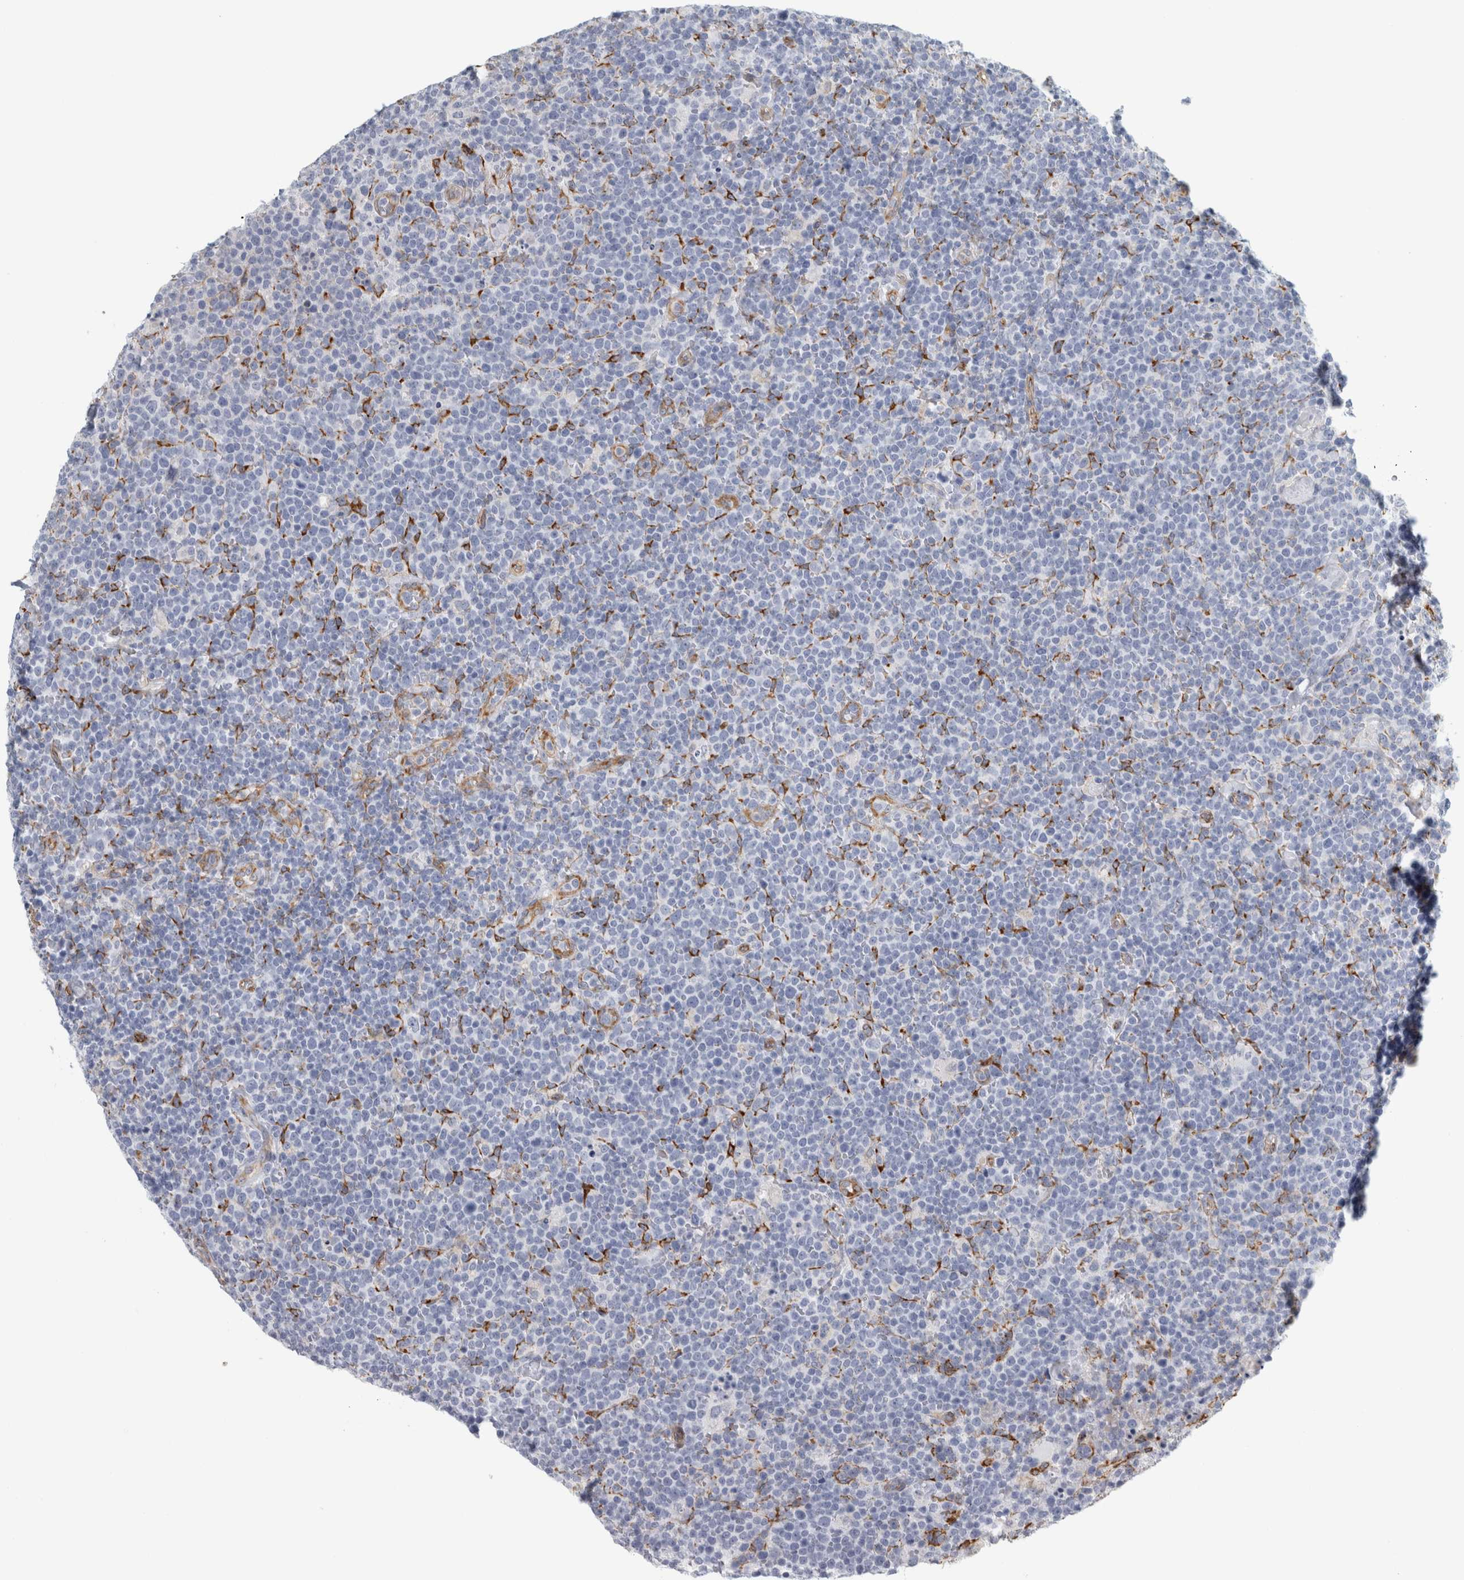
{"staining": {"intensity": "negative", "quantity": "none", "location": "none"}, "tissue": "lymphoma", "cell_type": "Tumor cells", "image_type": "cancer", "snomed": [{"axis": "morphology", "description": "Malignant lymphoma, non-Hodgkin's type, High grade"}, {"axis": "topography", "description": "Lymph node"}], "caption": "Immunohistochemistry image of neoplastic tissue: human high-grade malignant lymphoma, non-Hodgkin's type stained with DAB (3,3'-diaminobenzidine) displays no significant protein positivity in tumor cells. (DAB immunohistochemistry with hematoxylin counter stain).", "gene": "B3GNT3", "patient": {"sex": "male", "age": 61}}